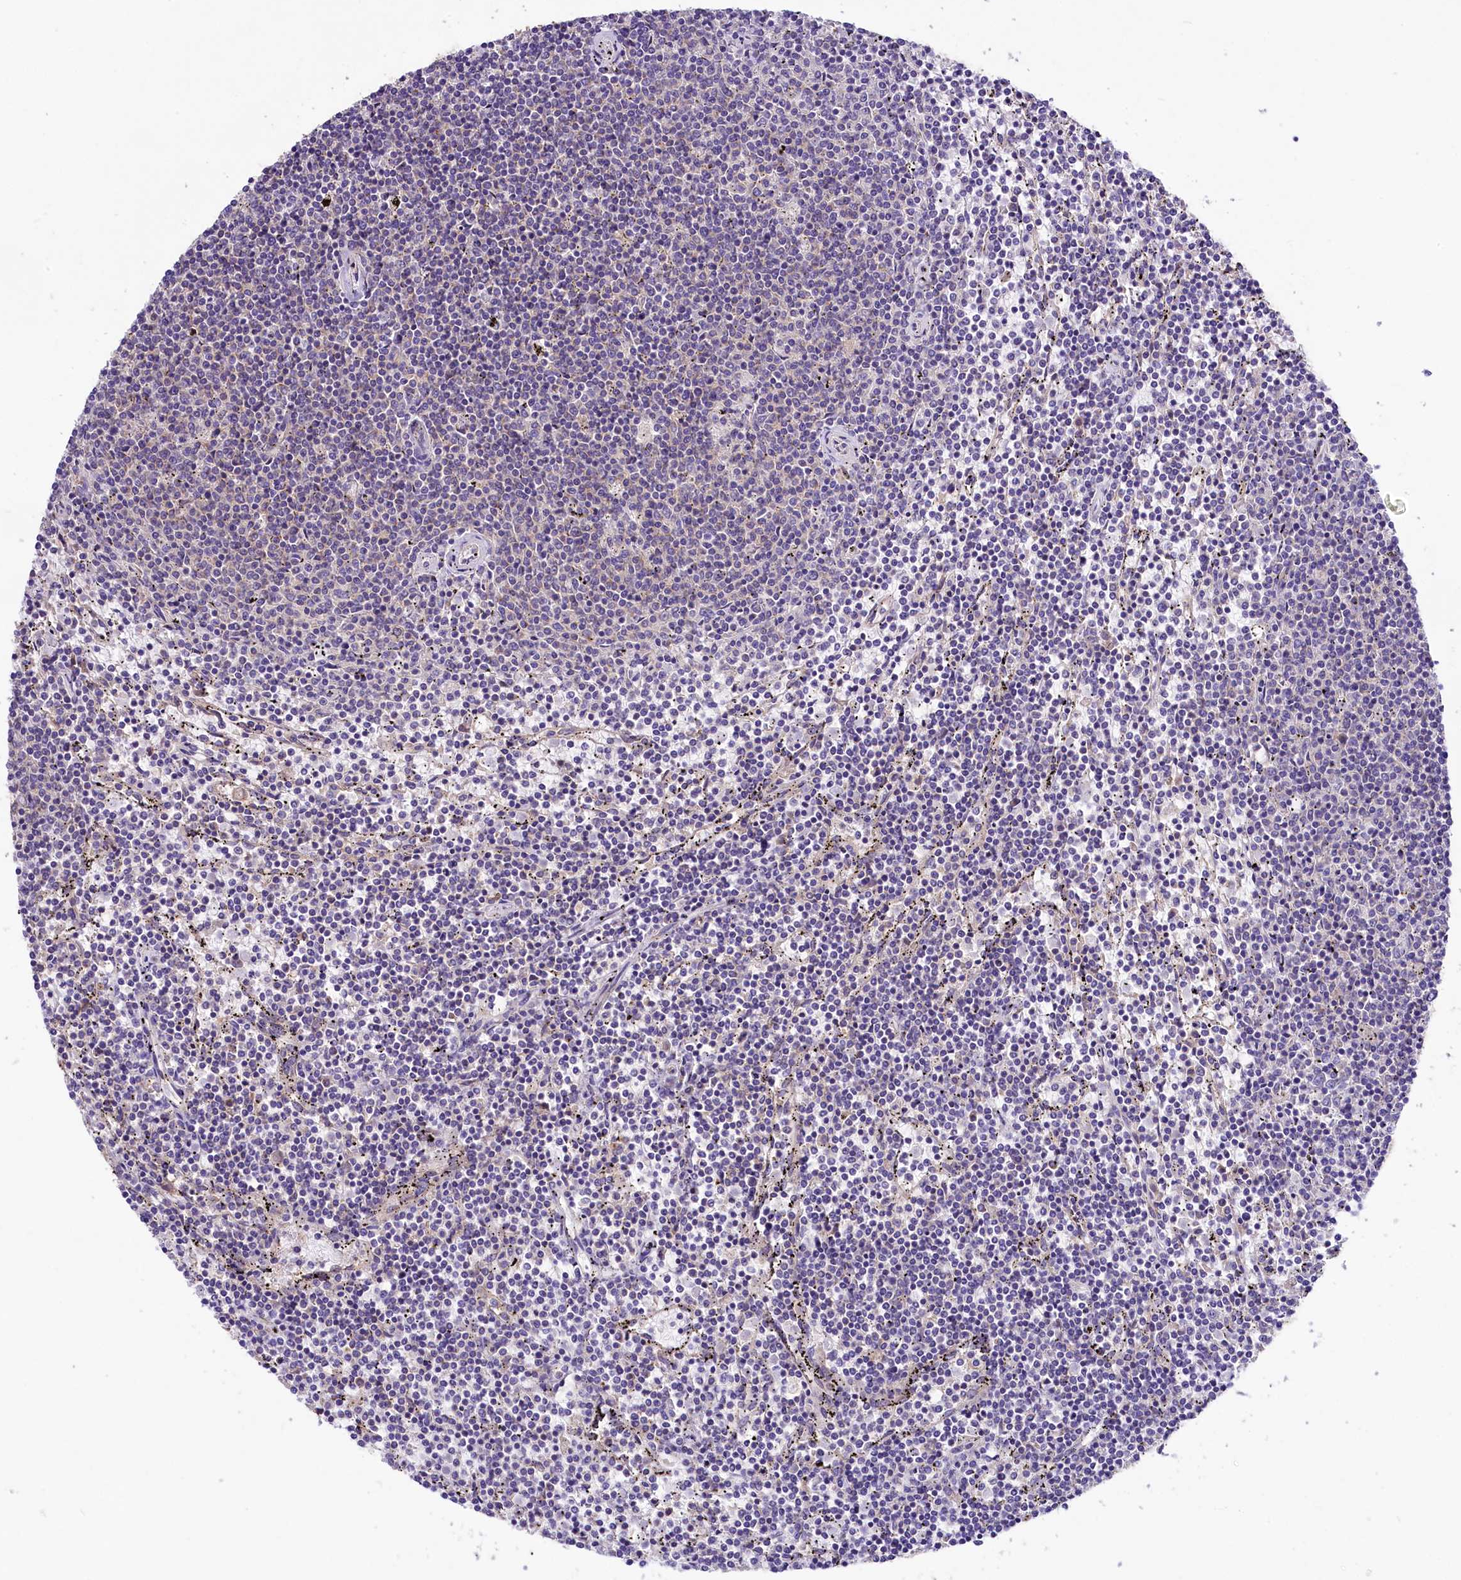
{"staining": {"intensity": "negative", "quantity": "none", "location": "none"}, "tissue": "lymphoma", "cell_type": "Tumor cells", "image_type": "cancer", "snomed": [{"axis": "morphology", "description": "Malignant lymphoma, non-Hodgkin's type, Low grade"}, {"axis": "topography", "description": "Spleen"}], "caption": "Immunohistochemistry photomicrograph of neoplastic tissue: lymphoma stained with DAB (3,3'-diaminobenzidine) demonstrates no significant protein staining in tumor cells.", "gene": "PEMT", "patient": {"sex": "female", "age": 50}}